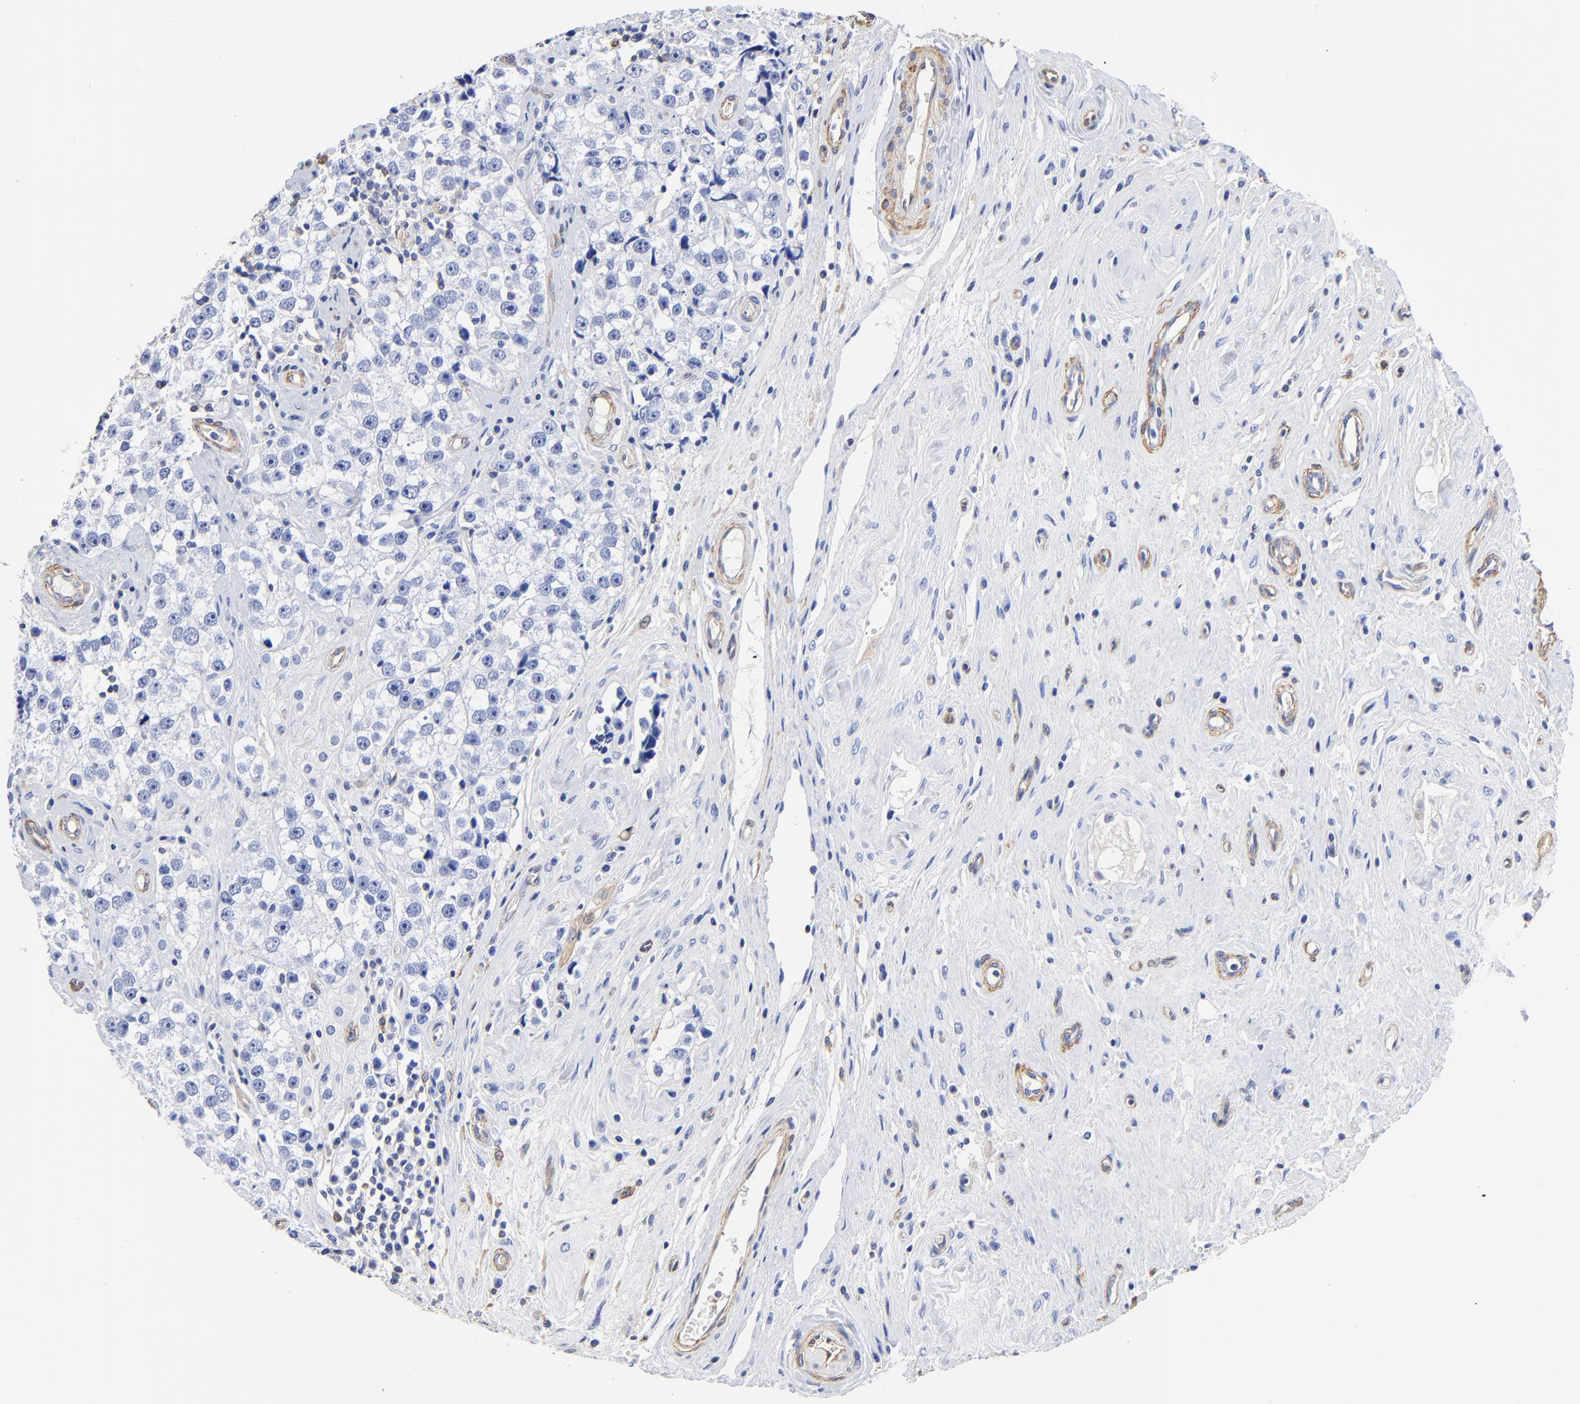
{"staining": {"intensity": "negative", "quantity": "none", "location": "none"}, "tissue": "testis cancer", "cell_type": "Tumor cells", "image_type": "cancer", "snomed": [{"axis": "morphology", "description": "Seminoma, NOS"}, {"axis": "topography", "description": "Testis"}], "caption": "Protein analysis of seminoma (testis) reveals no significant staining in tumor cells. The staining is performed using DAB (3,3'-diaminobenzidine) brown chromogen with nuclei counter-stained in using hematoxylin.", "gene": "TAGLN2", "patient": {"sex": "male", "age": 32}}